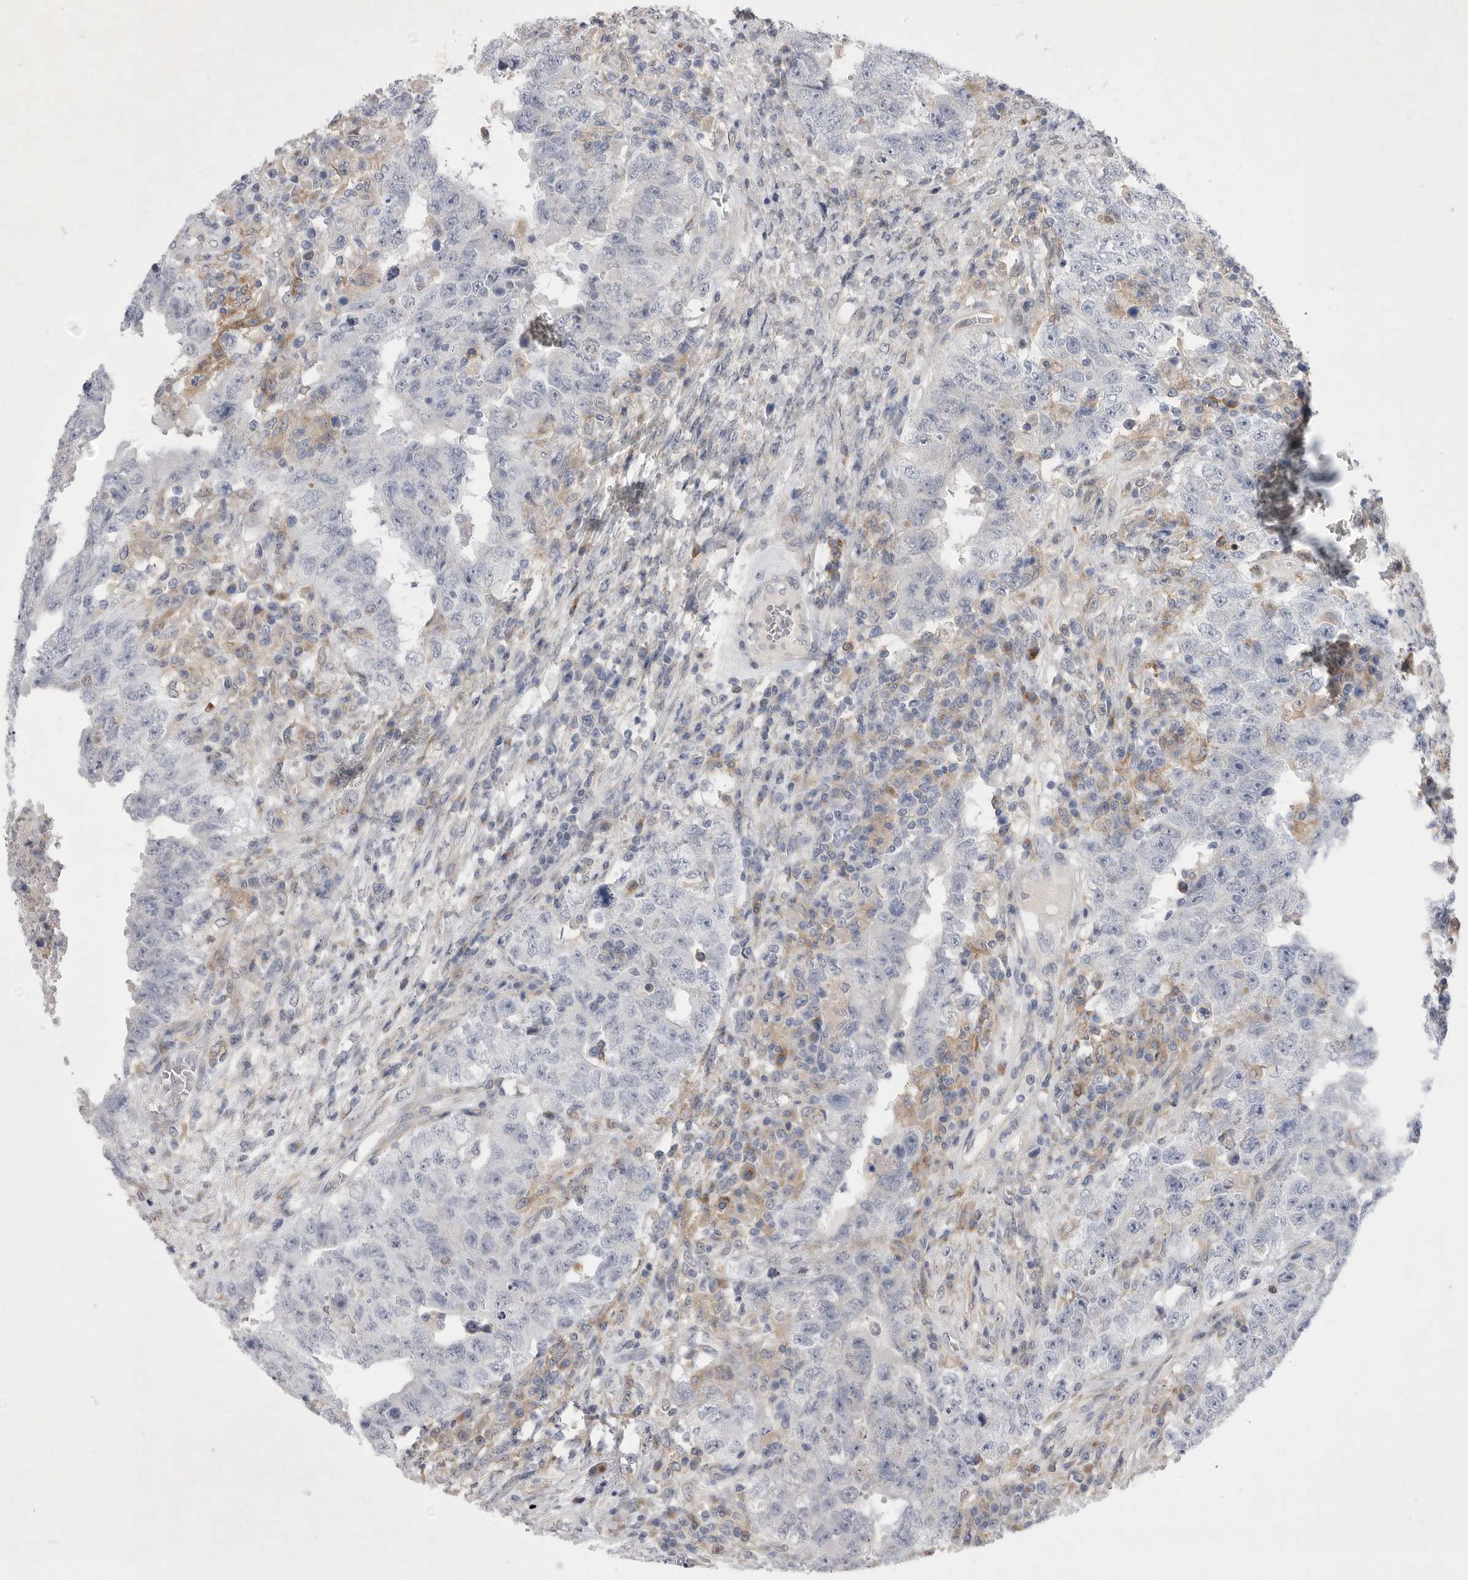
{"staining": {"intensity": "negative", "quantity": "none", "location": "none"}, "tissue": "testis cancer", "cell_type": "Tumor cells", "image_type": "cancer", "snomed": [{"axis": "morphology", "description": "Carcinoma, Embryonal, NOS"}, {"axis": "topography", "description": "Testis"}], "caption": "High magnification brightfield microscopy of testis cancer (embryonal carcinoma) stained with DAB (brown) and counterstained with hematoxylin (blue): tumor cells show no significant staining.", "gene": "SIGLEC10", "patient": {"sex": "male", "age": 26}}